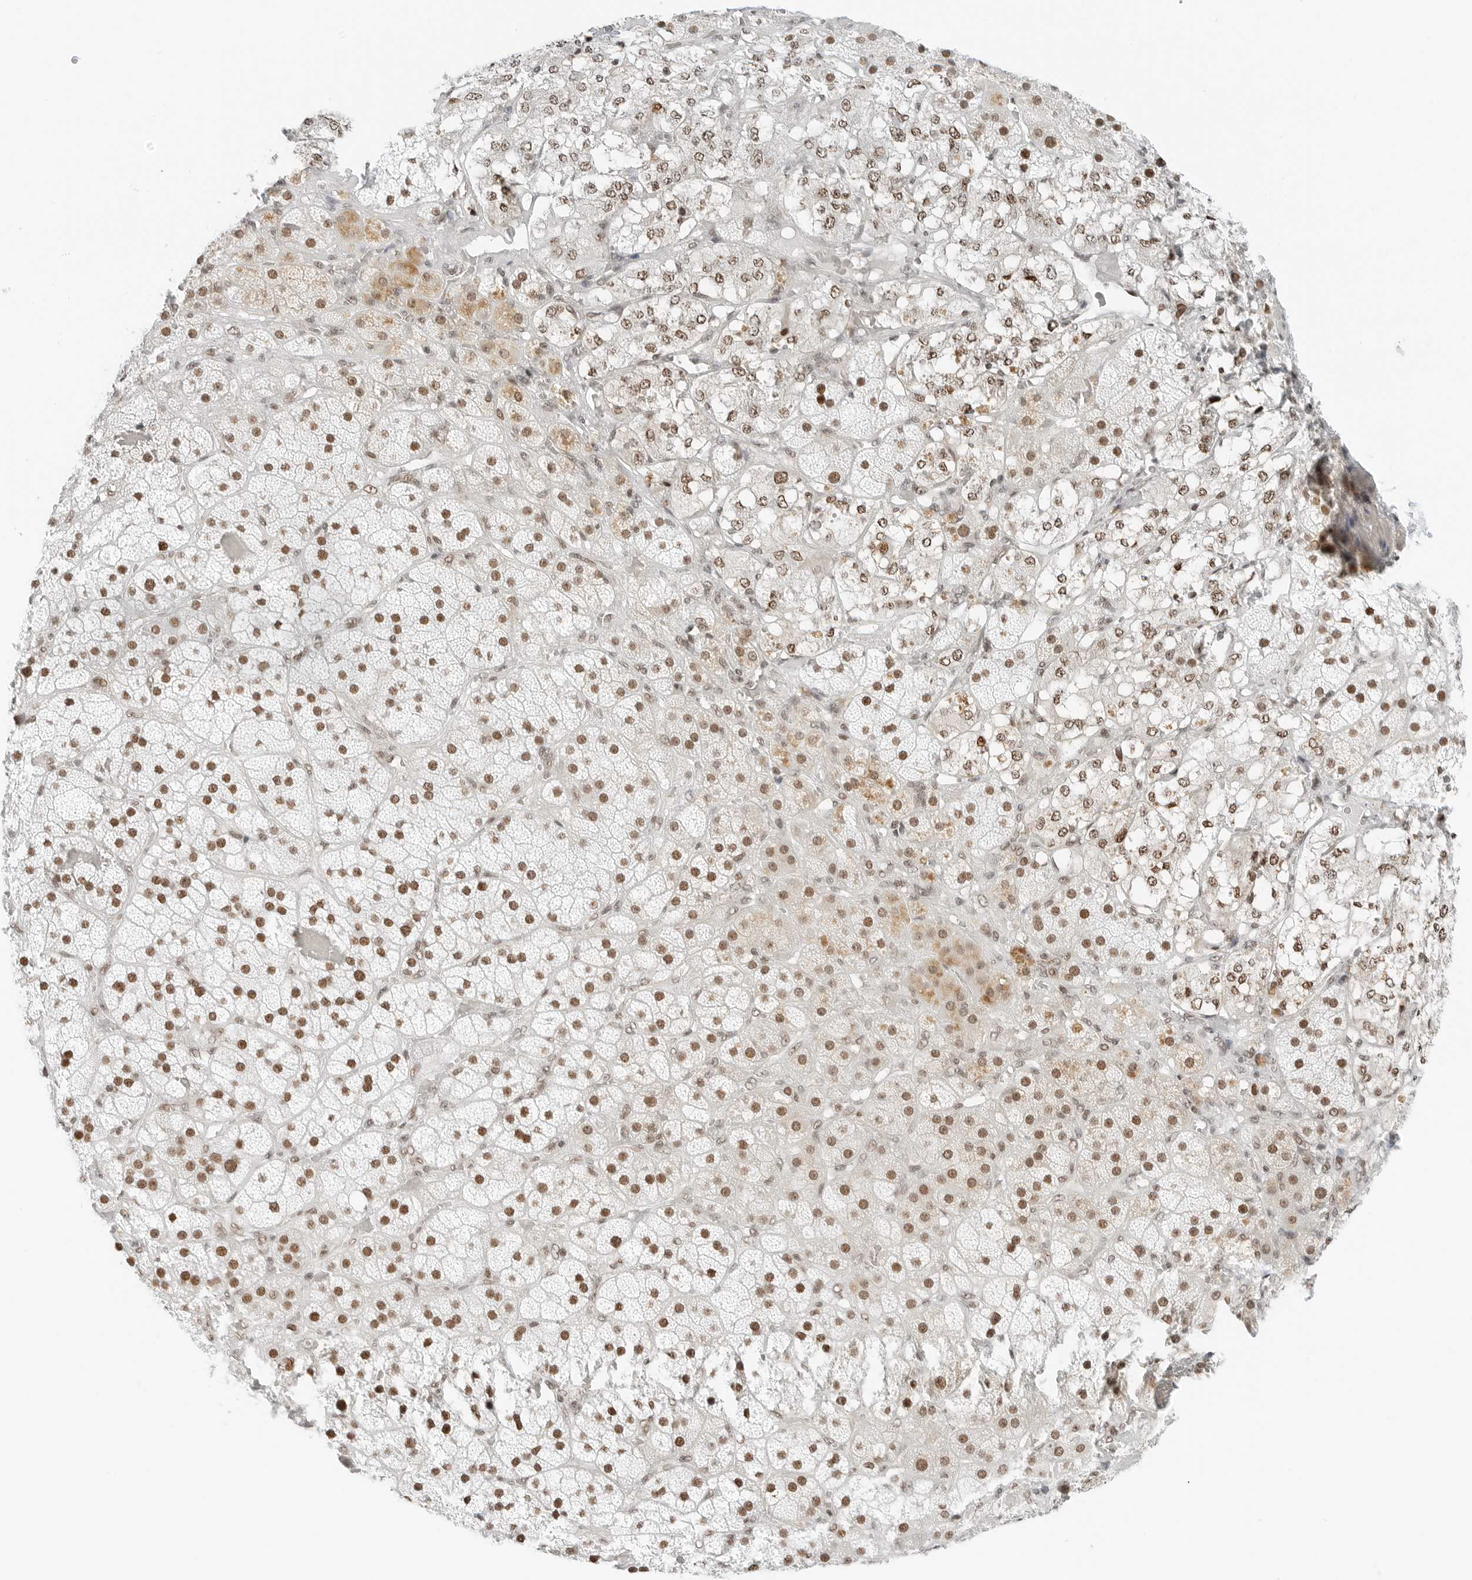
{"staining": {"intensity": "moderate", "quantity": ">75%", "location": "nuclear"}, "tissue": "adrenal gland", "cell_type": "Glandular cells", "image_type": "normal", "snomed": [{"axis": "morphology", "description": "Normal tissue, NOS"}, {"axis": "topography", "description": "Adrenal gland"}], "caption": "The immunohistochemical stain shows moderate nuclear staining in glandular cells of benign adrenal gland. The protein of interest is stained brown, and the nuclei are stained in blue (DAB IHC with brightfield microscopy, high magnification).", "gene": "CRTC2", "patient": {"sex": "male", "age": 57}}